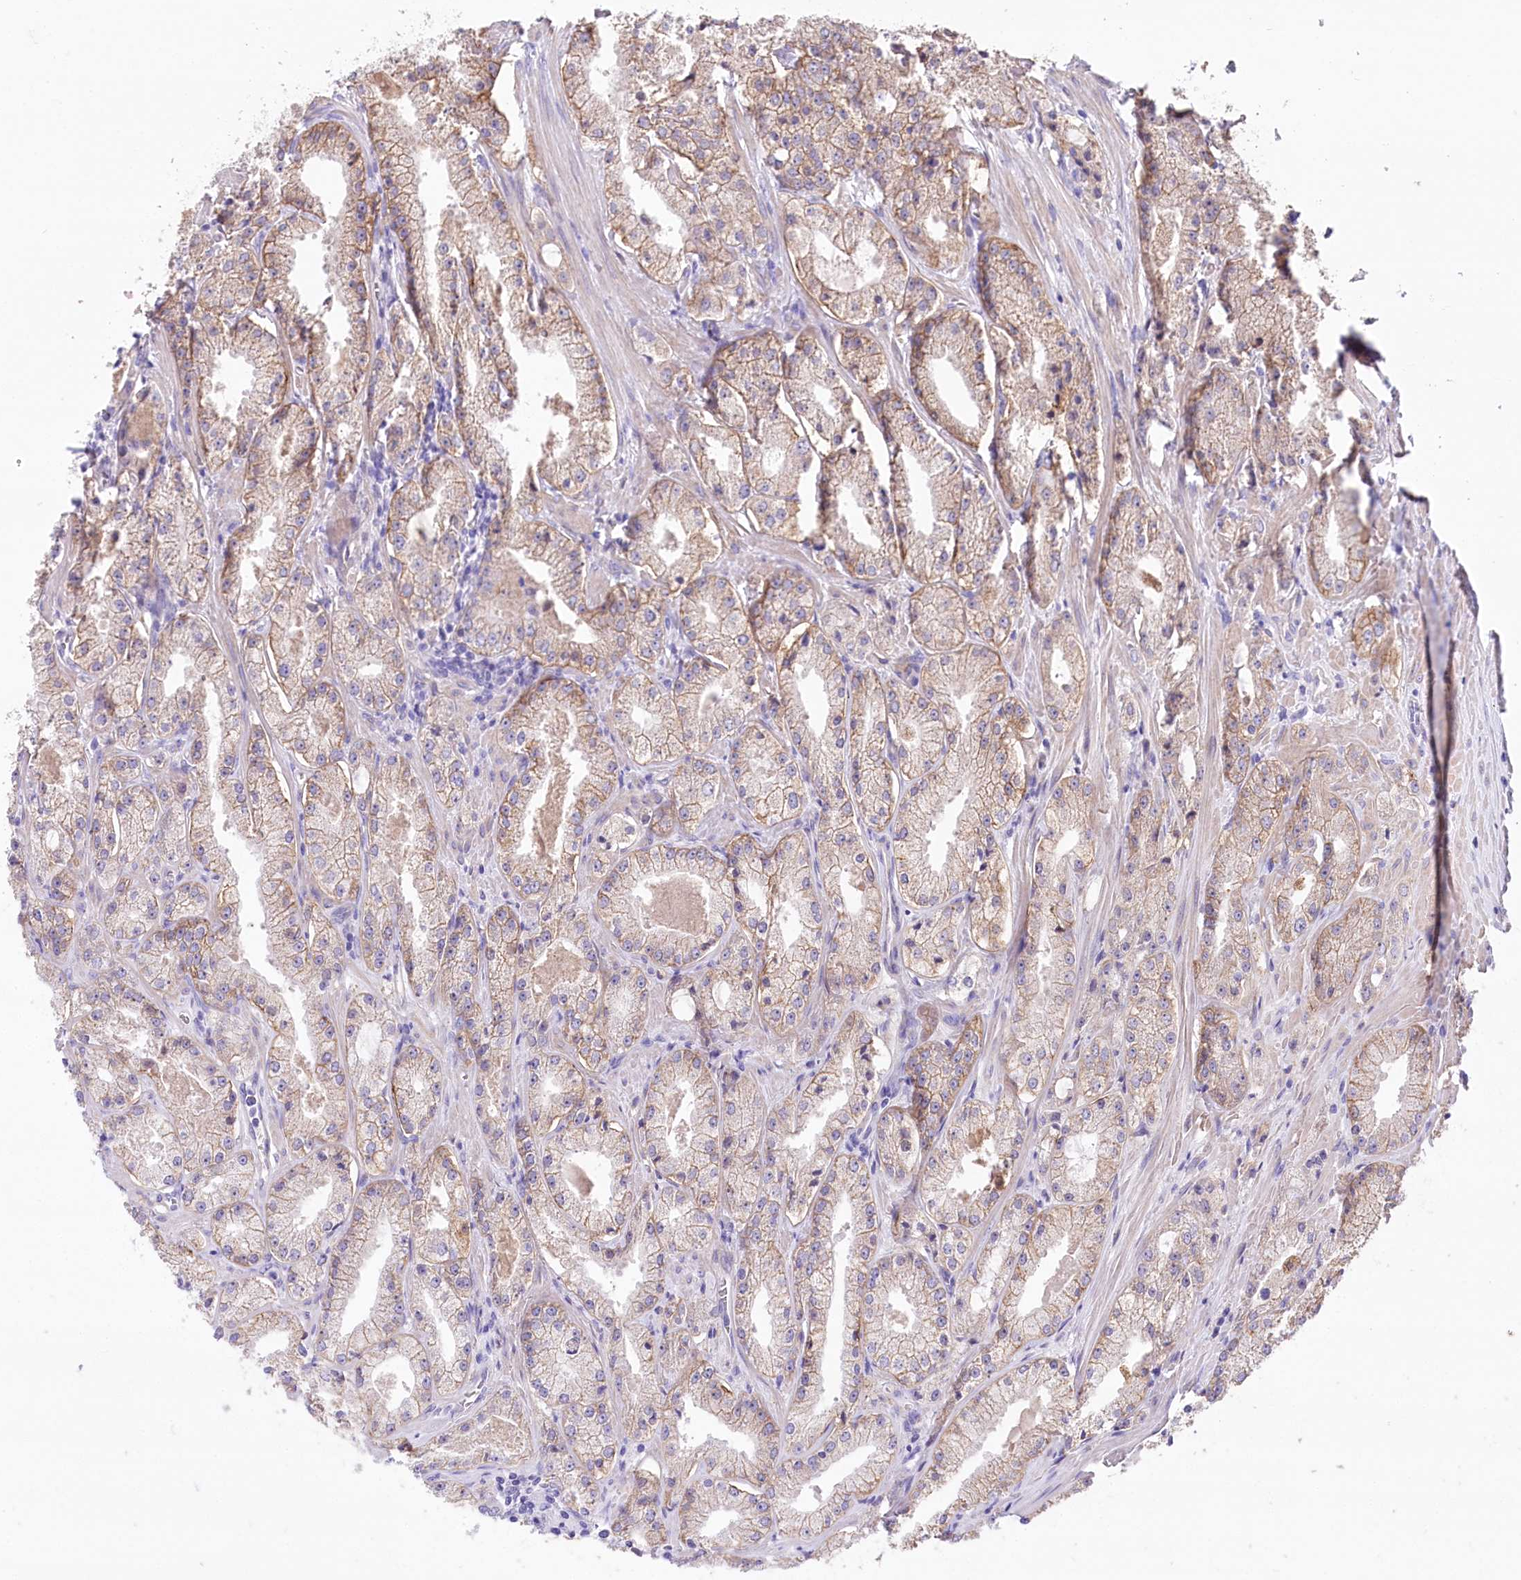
{"staining": {"intensity": "weak", "quantity": "25%-75%", "location": "cytoplasmic/membranous"}, "tissue": "prostate cancer", "cell_type": "Tumor cells", "image_type": "cancer", "snomed": [{"axis": "morphology", "description": "Adenocarcinoma, Low grade"}, {"axis": "topography", "description": "Prostate"}], "caption": "Immunohistochemistry staining of adenocarcinoma (low-grade) (prostate), which reveals low levels of weak cytoplasmic/membranous staining in approximately 25%-75% of tumor cells indicating weak cytoplasmic/membranous protein staining. The staining was performed using DAB (3,3'-diaminobenzidine) (brown) for protein detection and nuclei were counterstained in hematoxylin (blue).", "gene": "CEP164", "patient": {"sex": "male", "age": 69}}